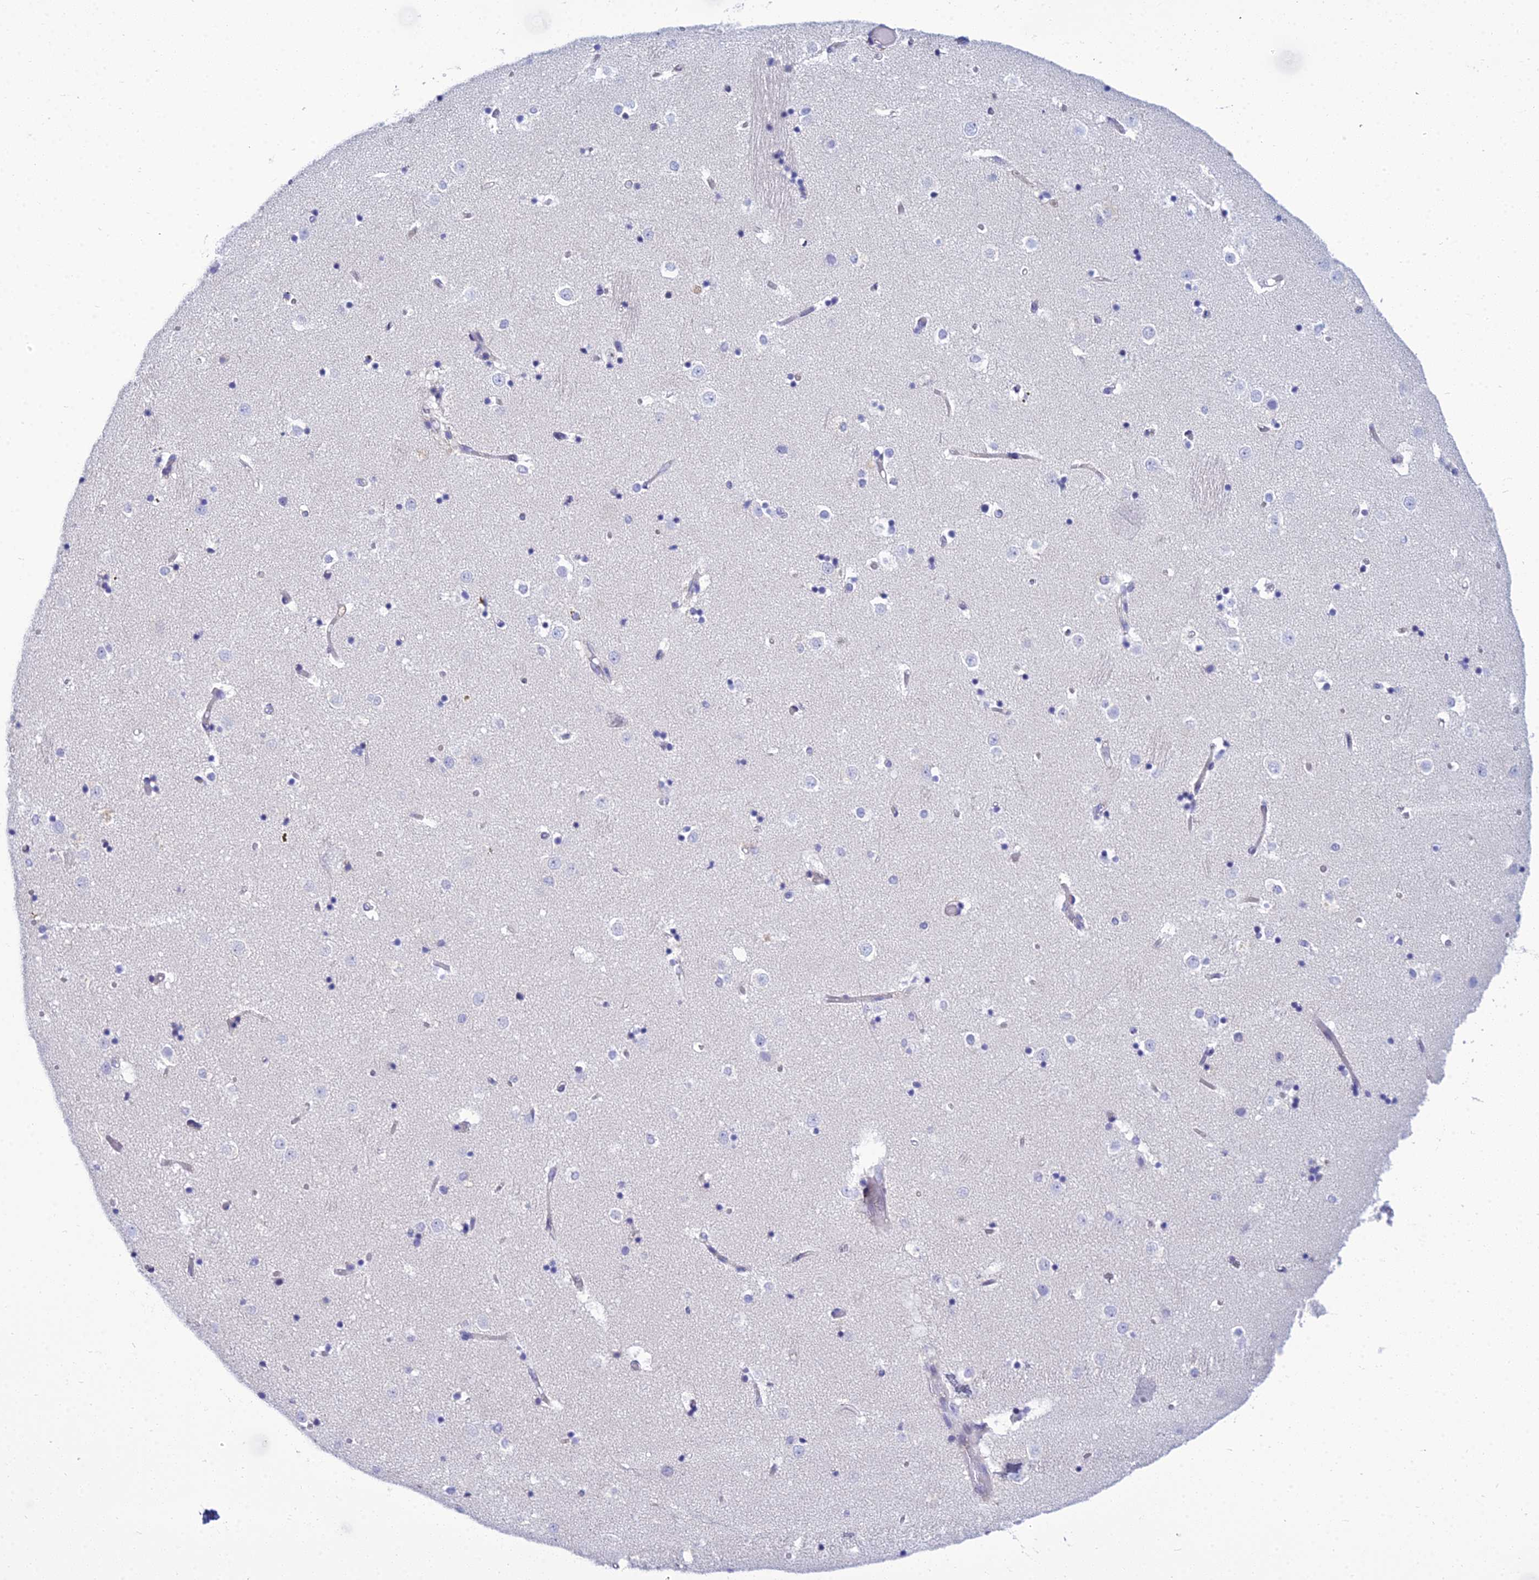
{"staining": {"intensity": "negative", "quantity": "none", "location": "none"}, "tissue": "caudate", "cell_type": "Glial cells", "image_type": "normal", "snomed": [{"axis": "morphology", "description": "Normal tissue, NOS"}, {"axis": "topography", "description": "Lateral ventricle wall"}], "caption": "An immunohistochemistry photomicrograph of benign caudate is shown. There is no staining in glial cells of caudate.", "gene": "ZMIZ1", "patient": {"sex": "female", "age": 52}}